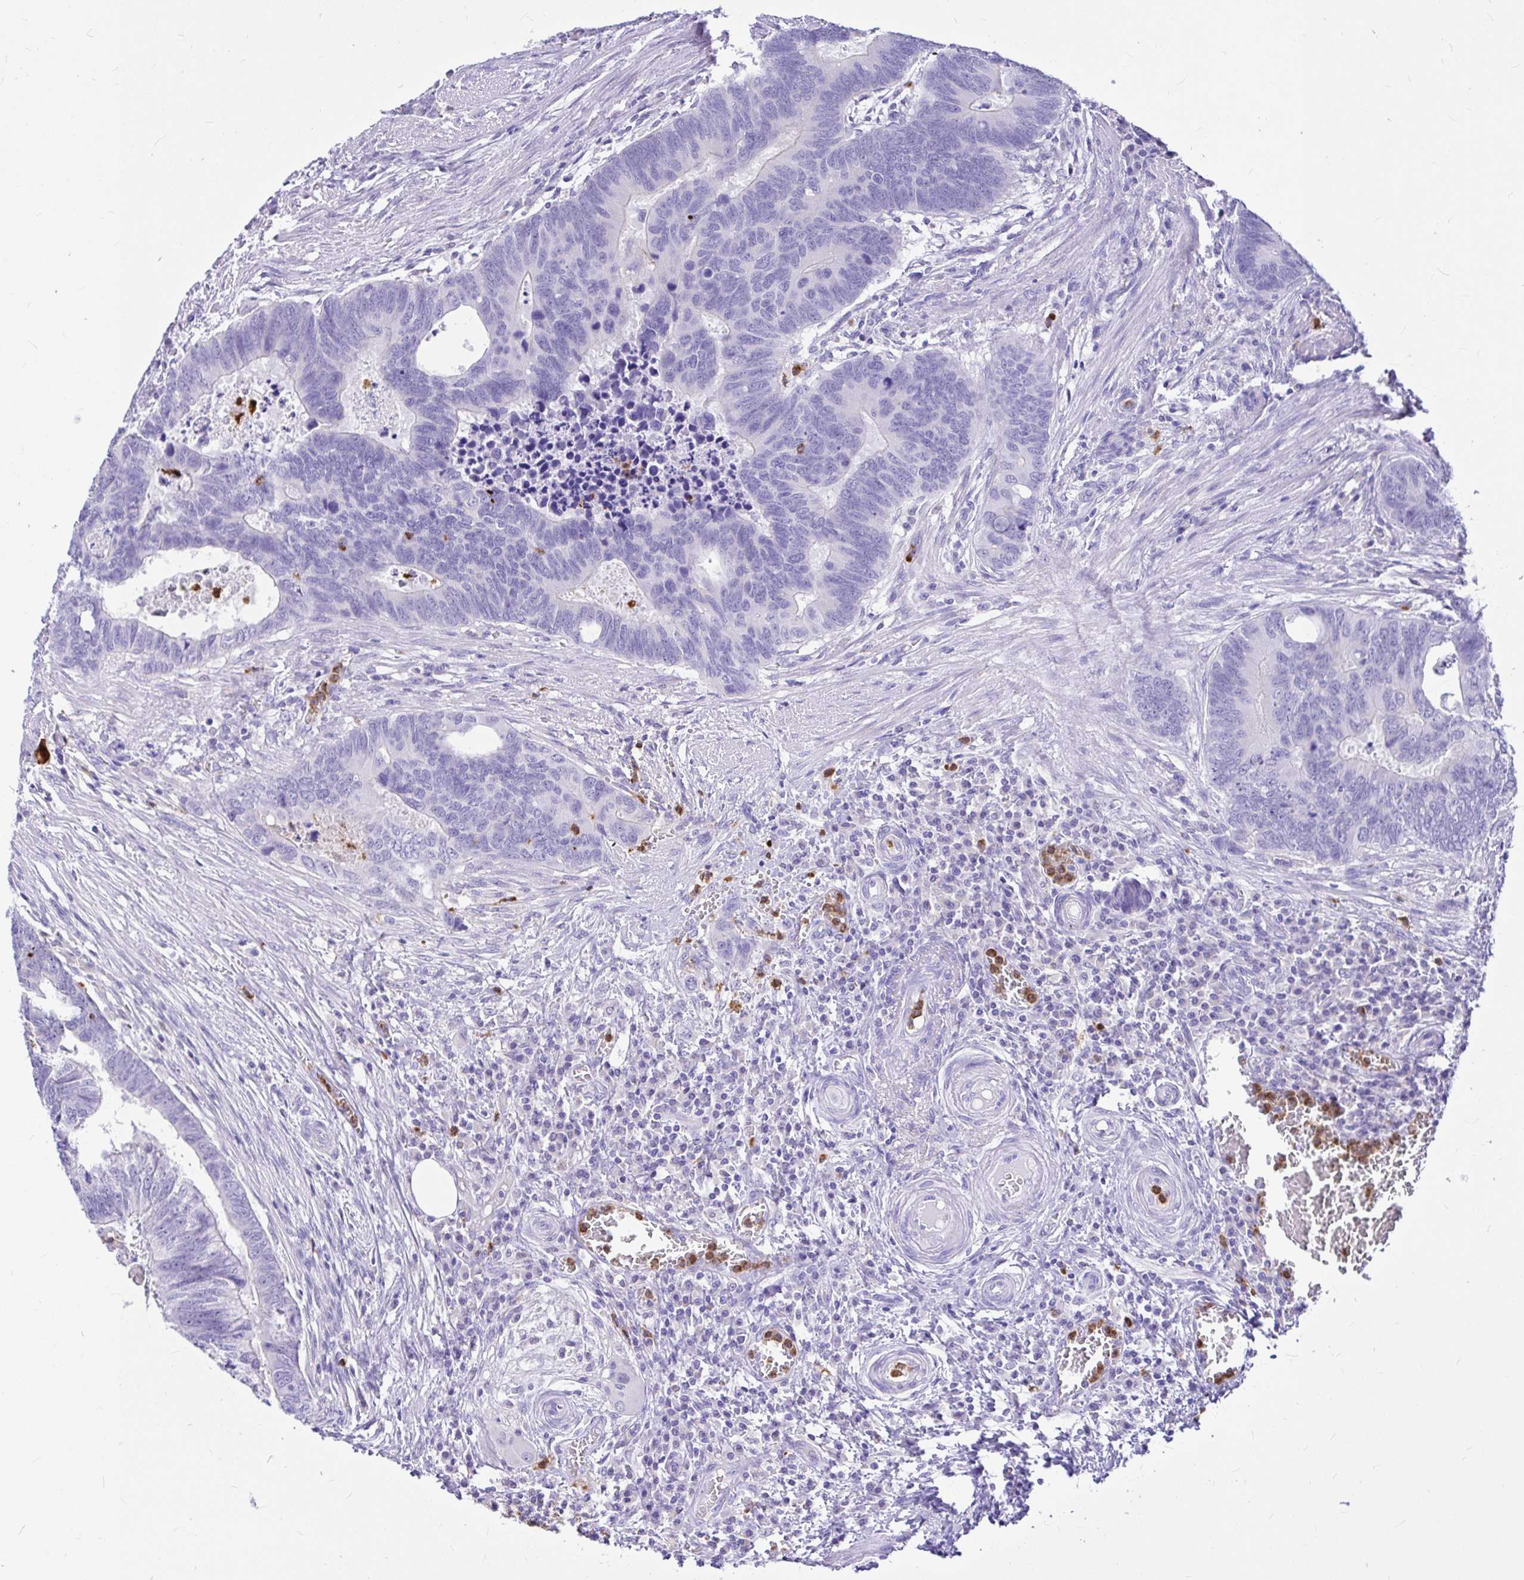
{"staining": {"intensity": "negative", "quantity": "none", "location": "none"}, "tissue": "colorectal cancer", "cell_type": "Tumor cells", "image_type": "cancer", "snomed": [{"axis": "morphology", "description": "Adenocarcinoma, NOS"}, {"axis": "topography", "description": "Colon"}], "caption": "Tumor cells are negative for brown protein staining in colorectal cancer (adenocarcinoma).", "gene": "CLEC1B", "patient": {"sex": "male", "age": 62}}